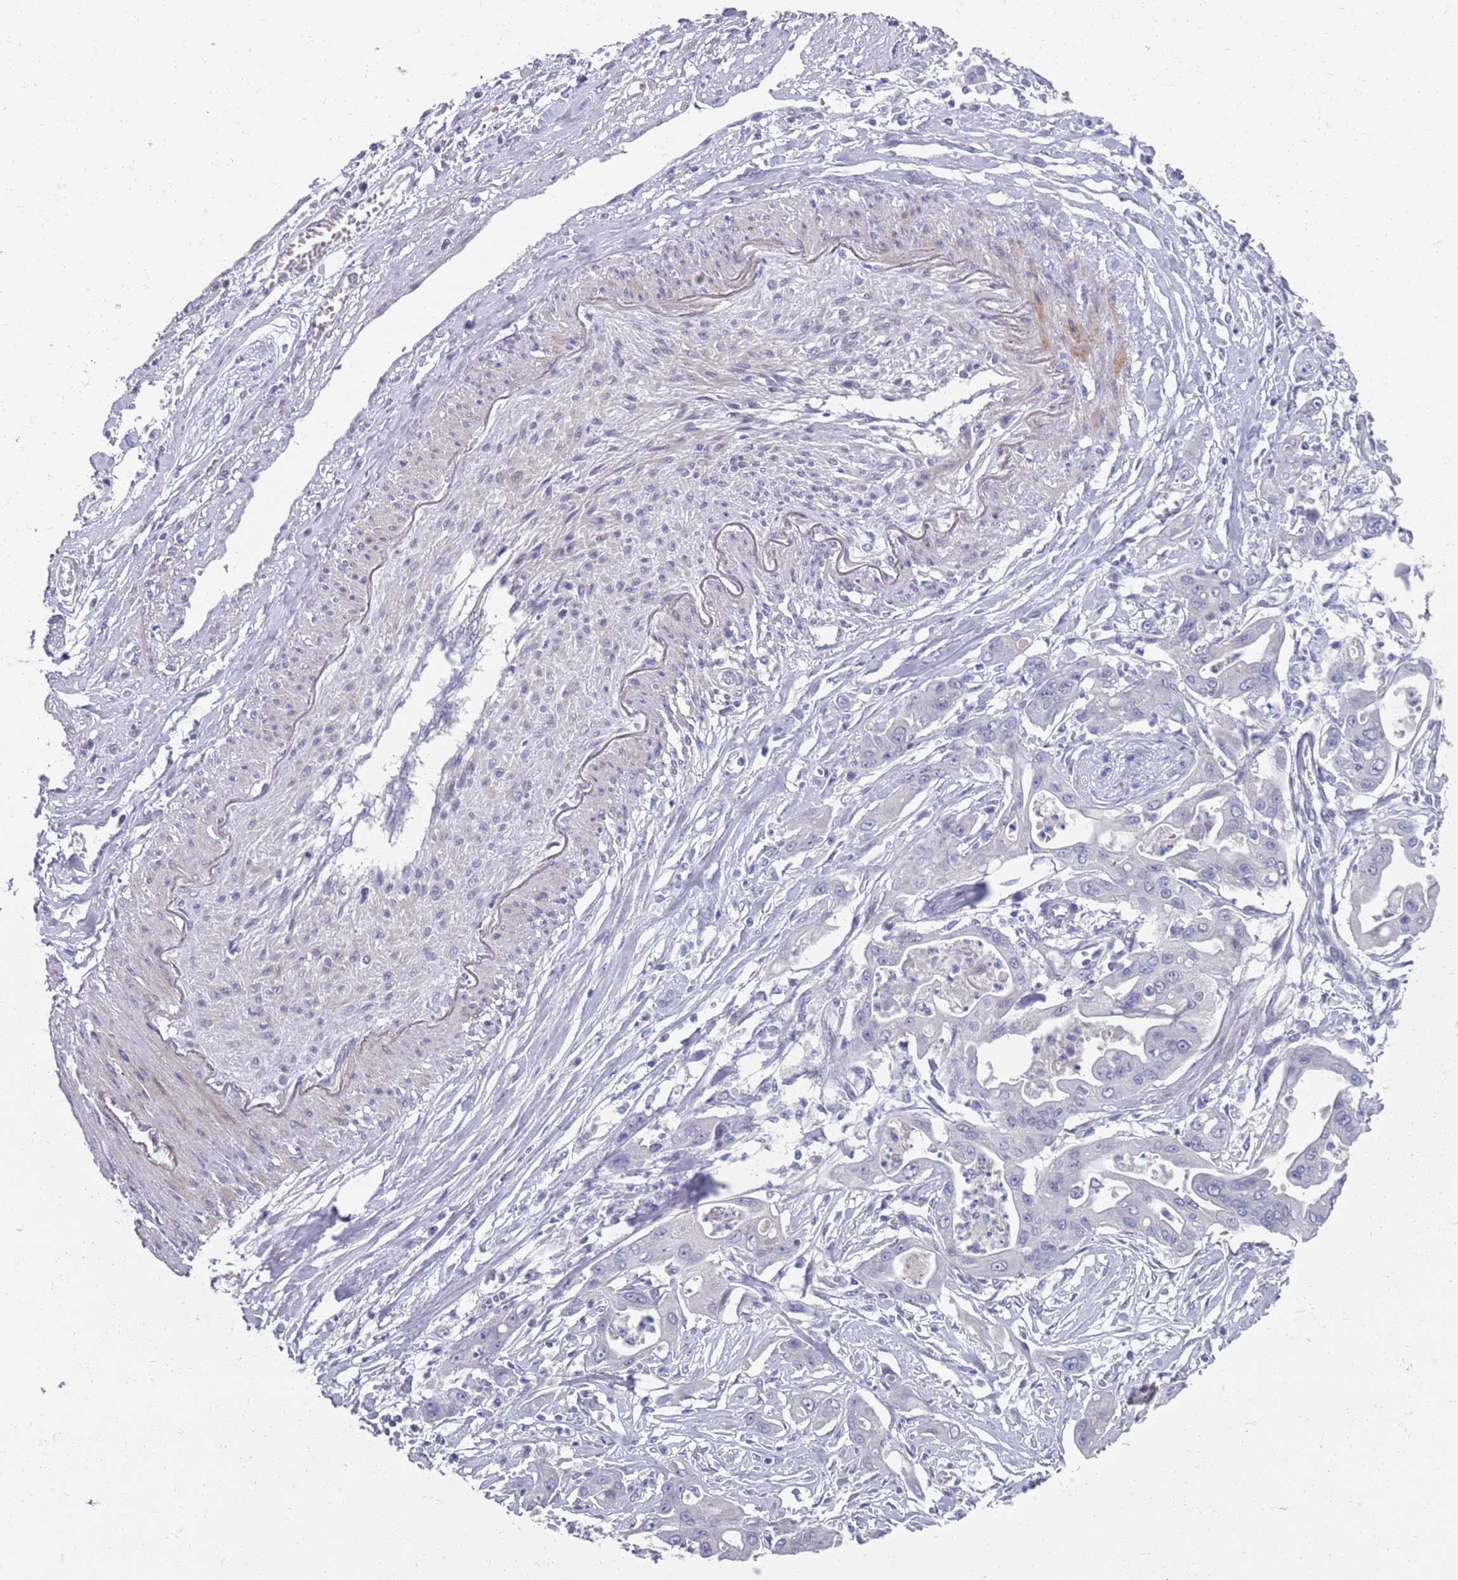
{"staining": {"intensity": "negative", "quantity": "none", "location": "none"}, "tissue": "ovarian cancer", "cell_type": "Tumor cells", "image_type": "cancer", "snomed": [{"axis": "morphology", "description": "Cystadenocarcinoma, mucinous, NOS"}, {"axis": "topography", "description": "Ovary"}], "caption": "Immunohistochemical staining of ovarian cancer reveals no significant staining in tumor cells.", "gene": "SAMD1", "patient": {"sex": "female", "age": 70}}